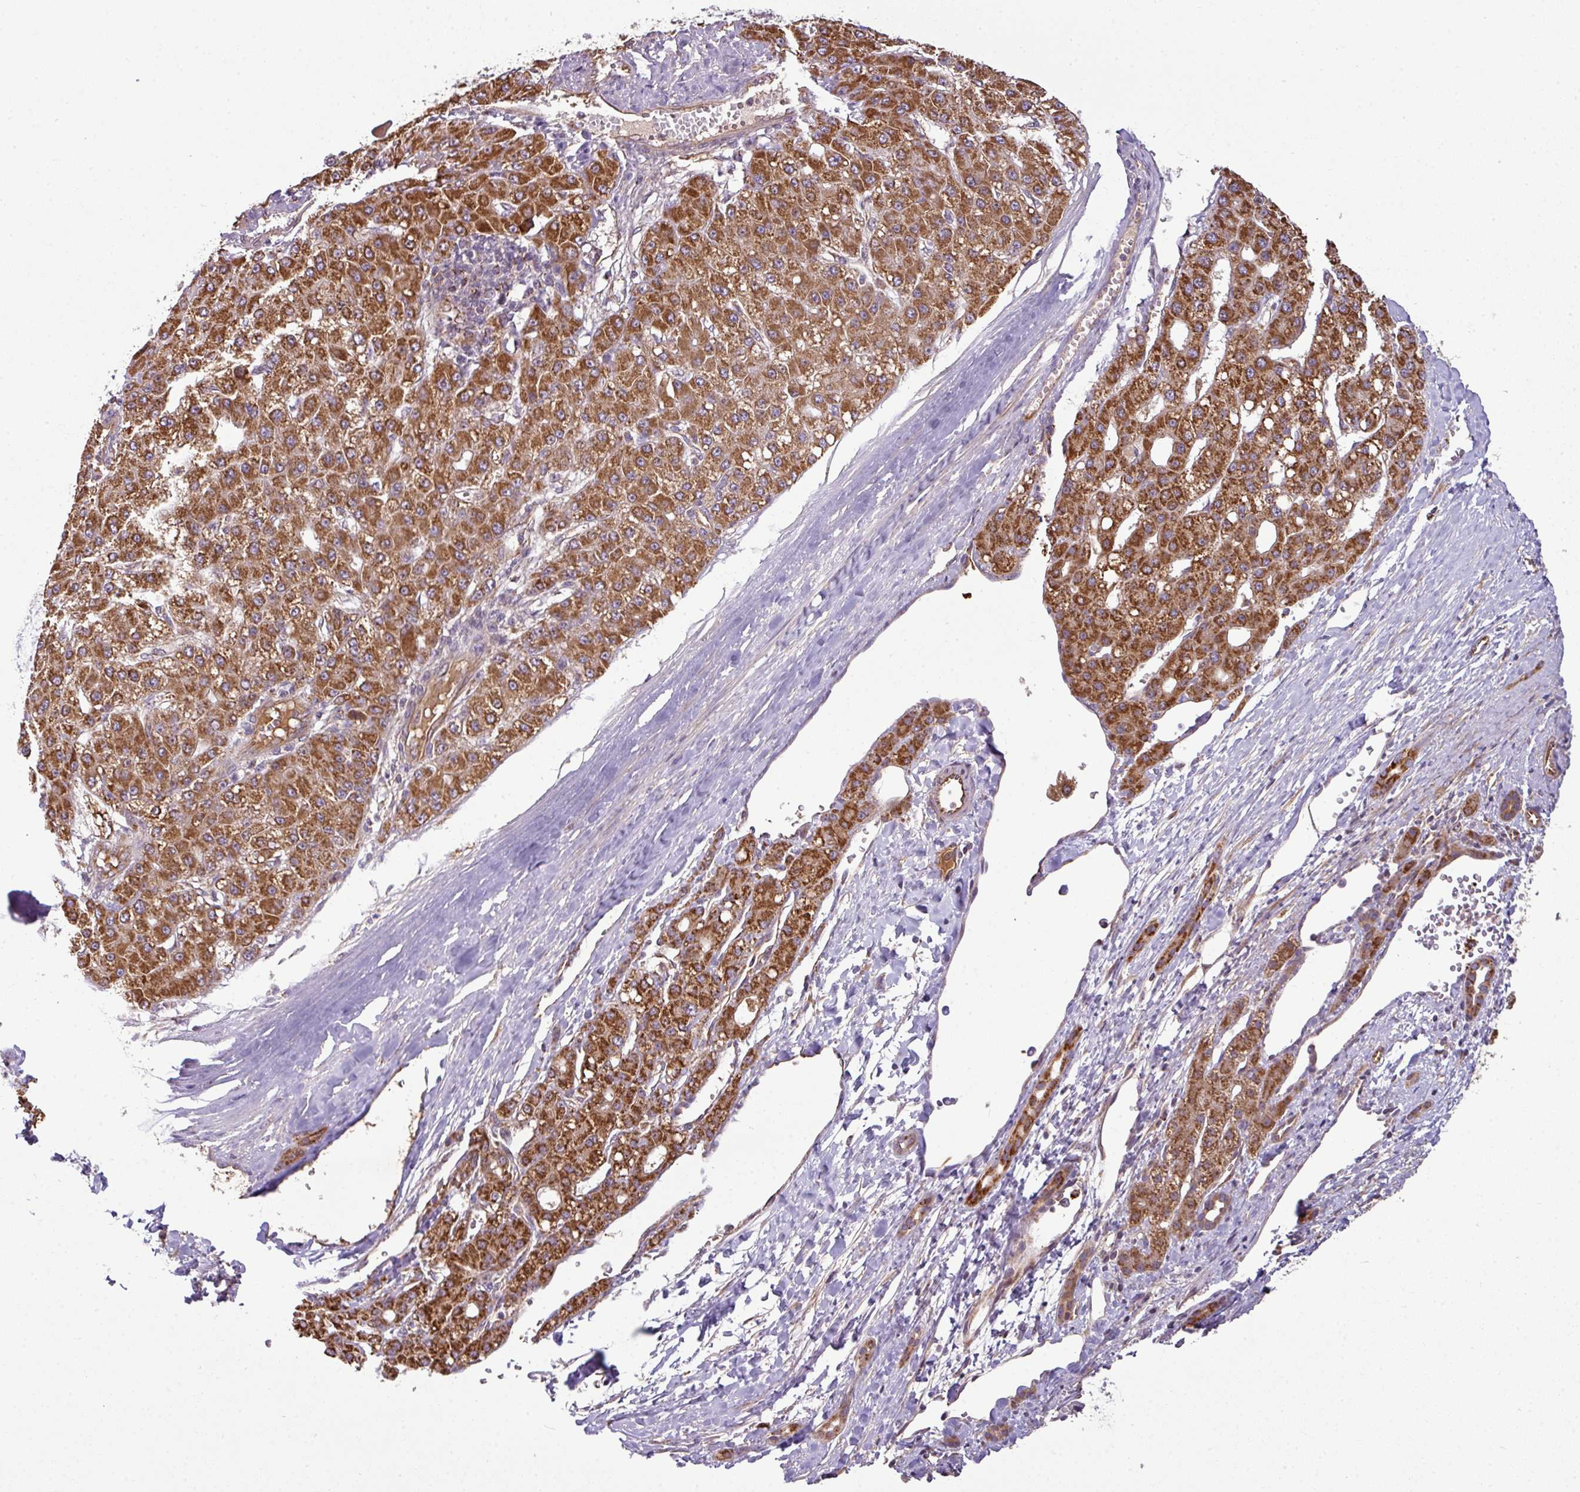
{"staining": {"intensity": "strong", "quantity": ">75%", "location": "cytoplasmic/membranous"}, "tissue": "liver cancer", "cell_type": "Tumor cells", "image_type": "cancer", "snomed": [{"axis": "morphology", "description": "Carcinoma, Hepatocellular, NOS"}, {"axis": "topography", "description": "Liver"}], "caption": "Strong cytoplasmic/membranous protein expression is seen in approximately >75% of tumor cells in liver cancer.", "gene": "PRELID3B", "patient": {"sex": "male", "age": 67}}